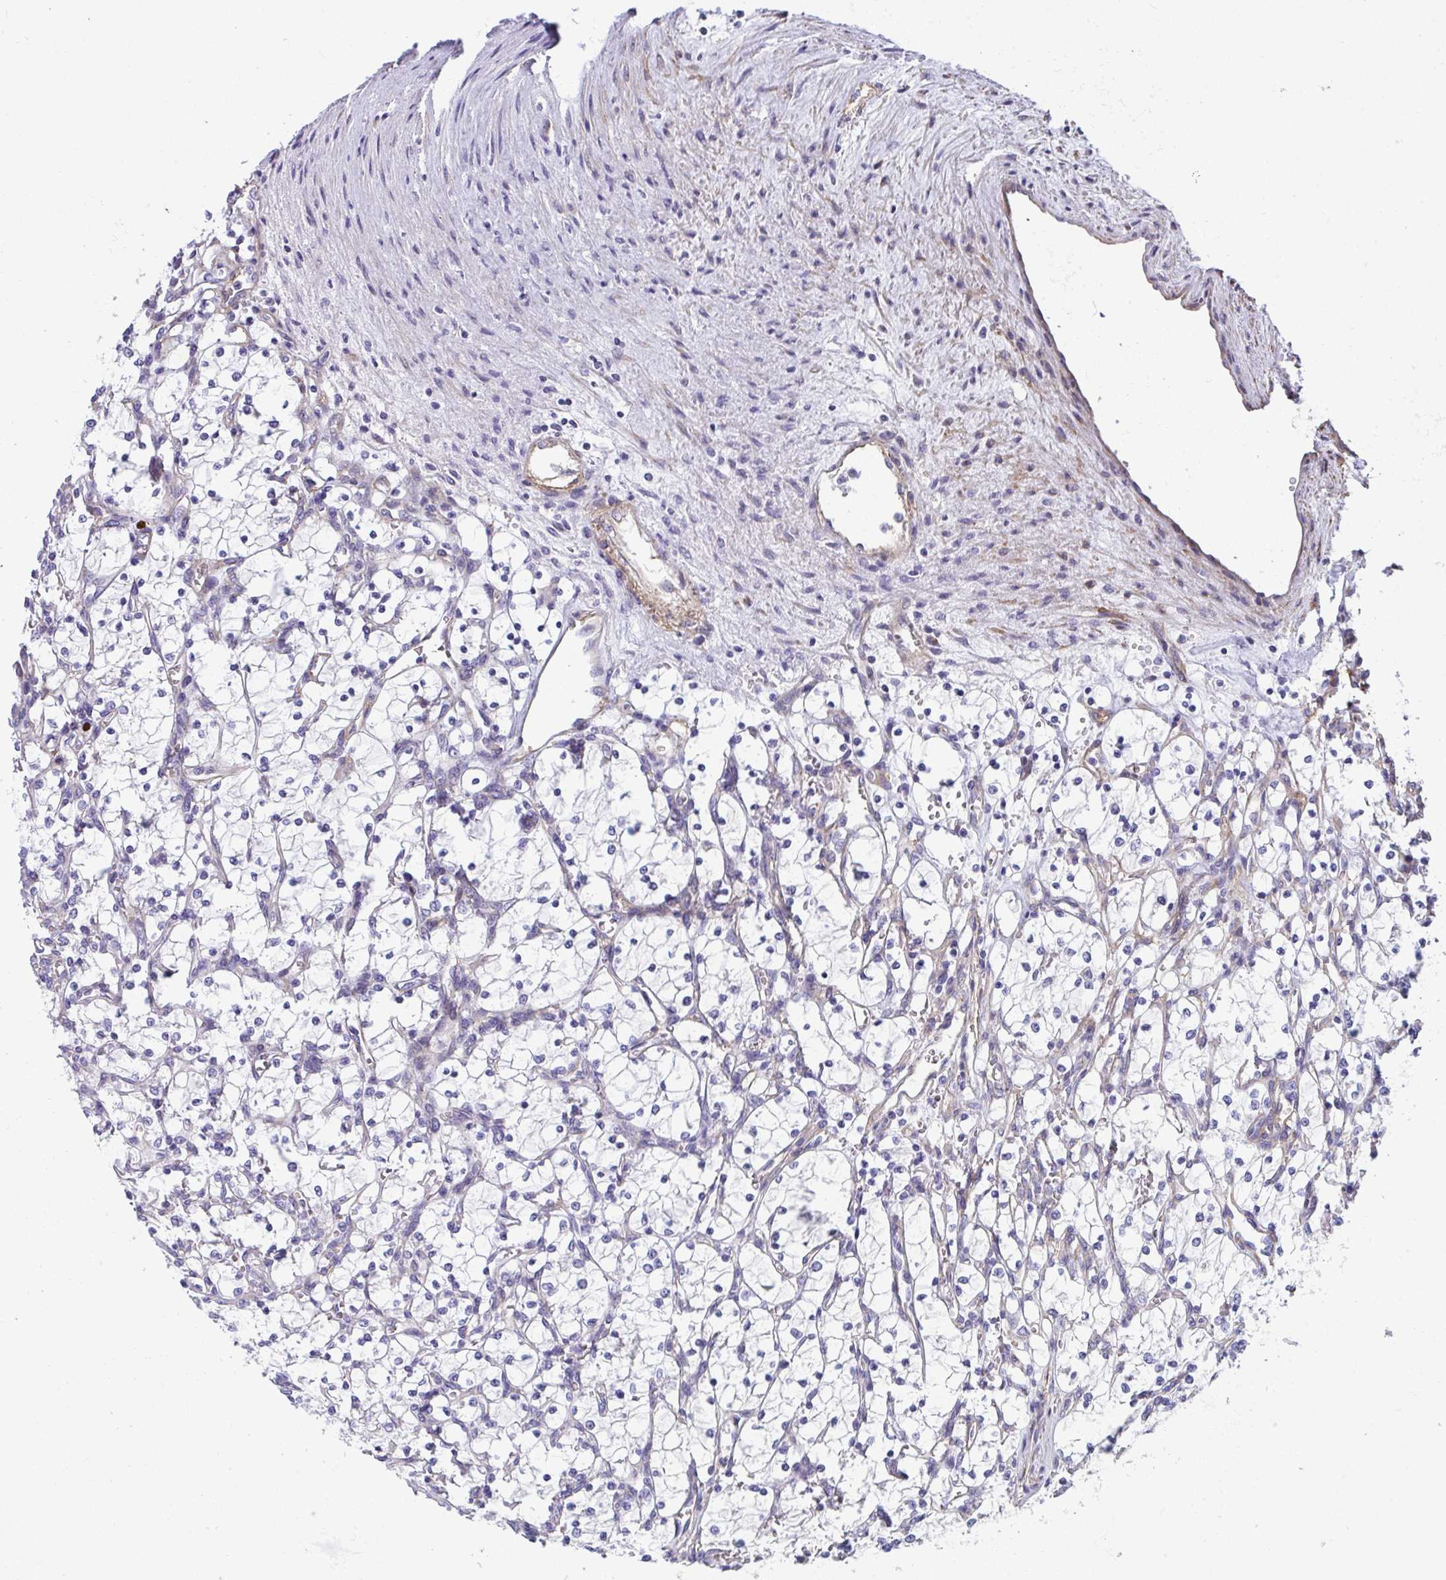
{"staining": {"intensity": "negative", "quantity": "none", "location": "none"}, "tissue": "renal cancer", "cell_type": "Tumor cells", "image_type": "cancer", "snomed": [{"axis": "morphology", "description": "Adenocarcinoma, NOS"}, {"axis": "topography", "description": "Kidney"}], "caption": "This is an immunohistochemistry photomicrograph of human renal cancer. There is no positivity in tumor cells.", "gene": "MYL12A", "patient": {"sex": "female", "age": 69}}